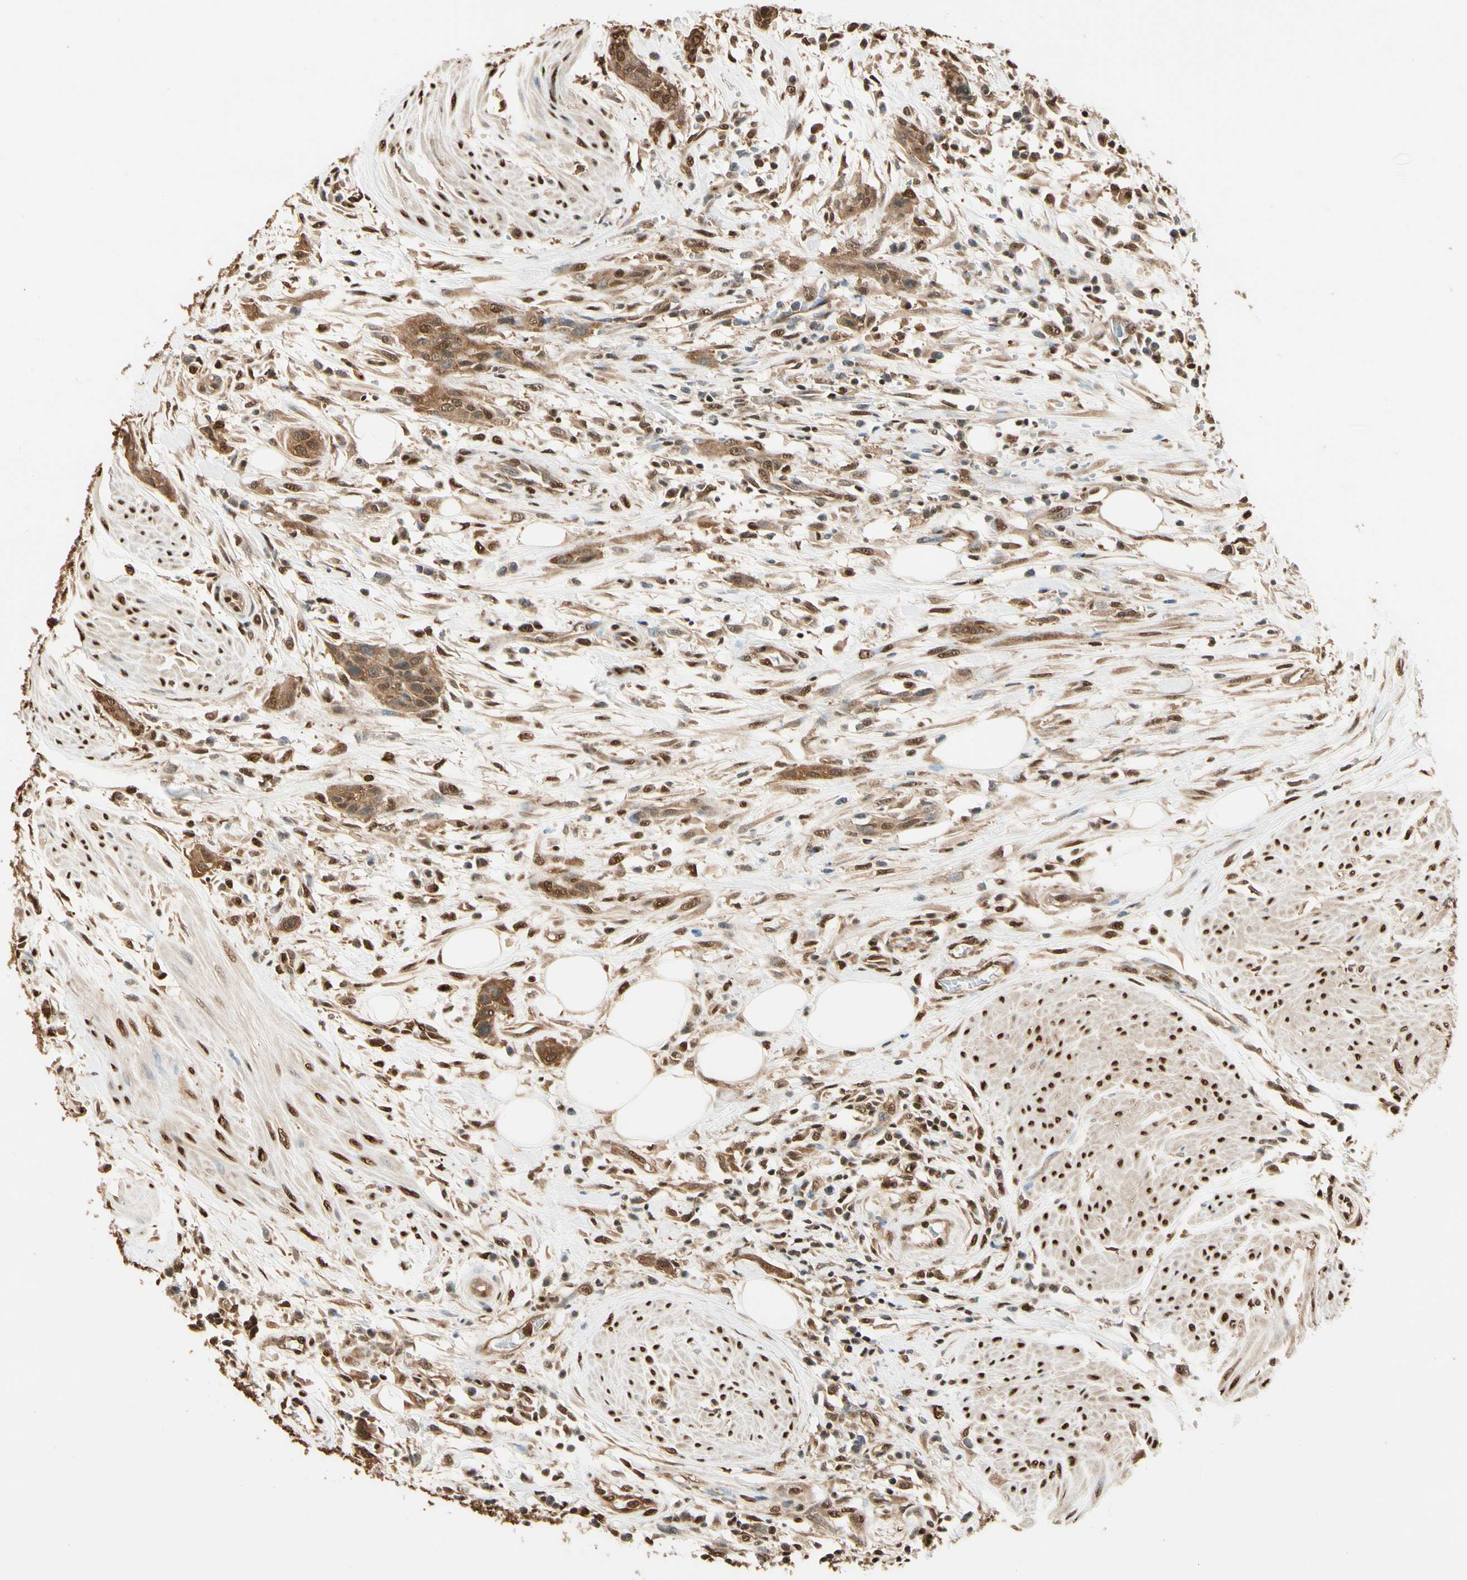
{"staining": {"intensity": "moderate", "quantity": ">75%", "location": "cytoplasmic/membranous,nuclear"}, "tissue": "urothelial cancer", "cell_type": "Tumor cells", "image_type": "cancer", "snomed": [{"axis": "morphology", "description": "Urothelial carcinoma, High grade"}, {"axis": "topography", "description": "Urinary bladder"}], "caption": "A micrograph showing moderate cytoplasmic/membranous and nuclear positivity in about >75% of tumor cells in urothelial cancer, as visualized by brown immunohistochemical staining.", "gene": "PNCK", "patient": {"sex": "male", "age": 35}}